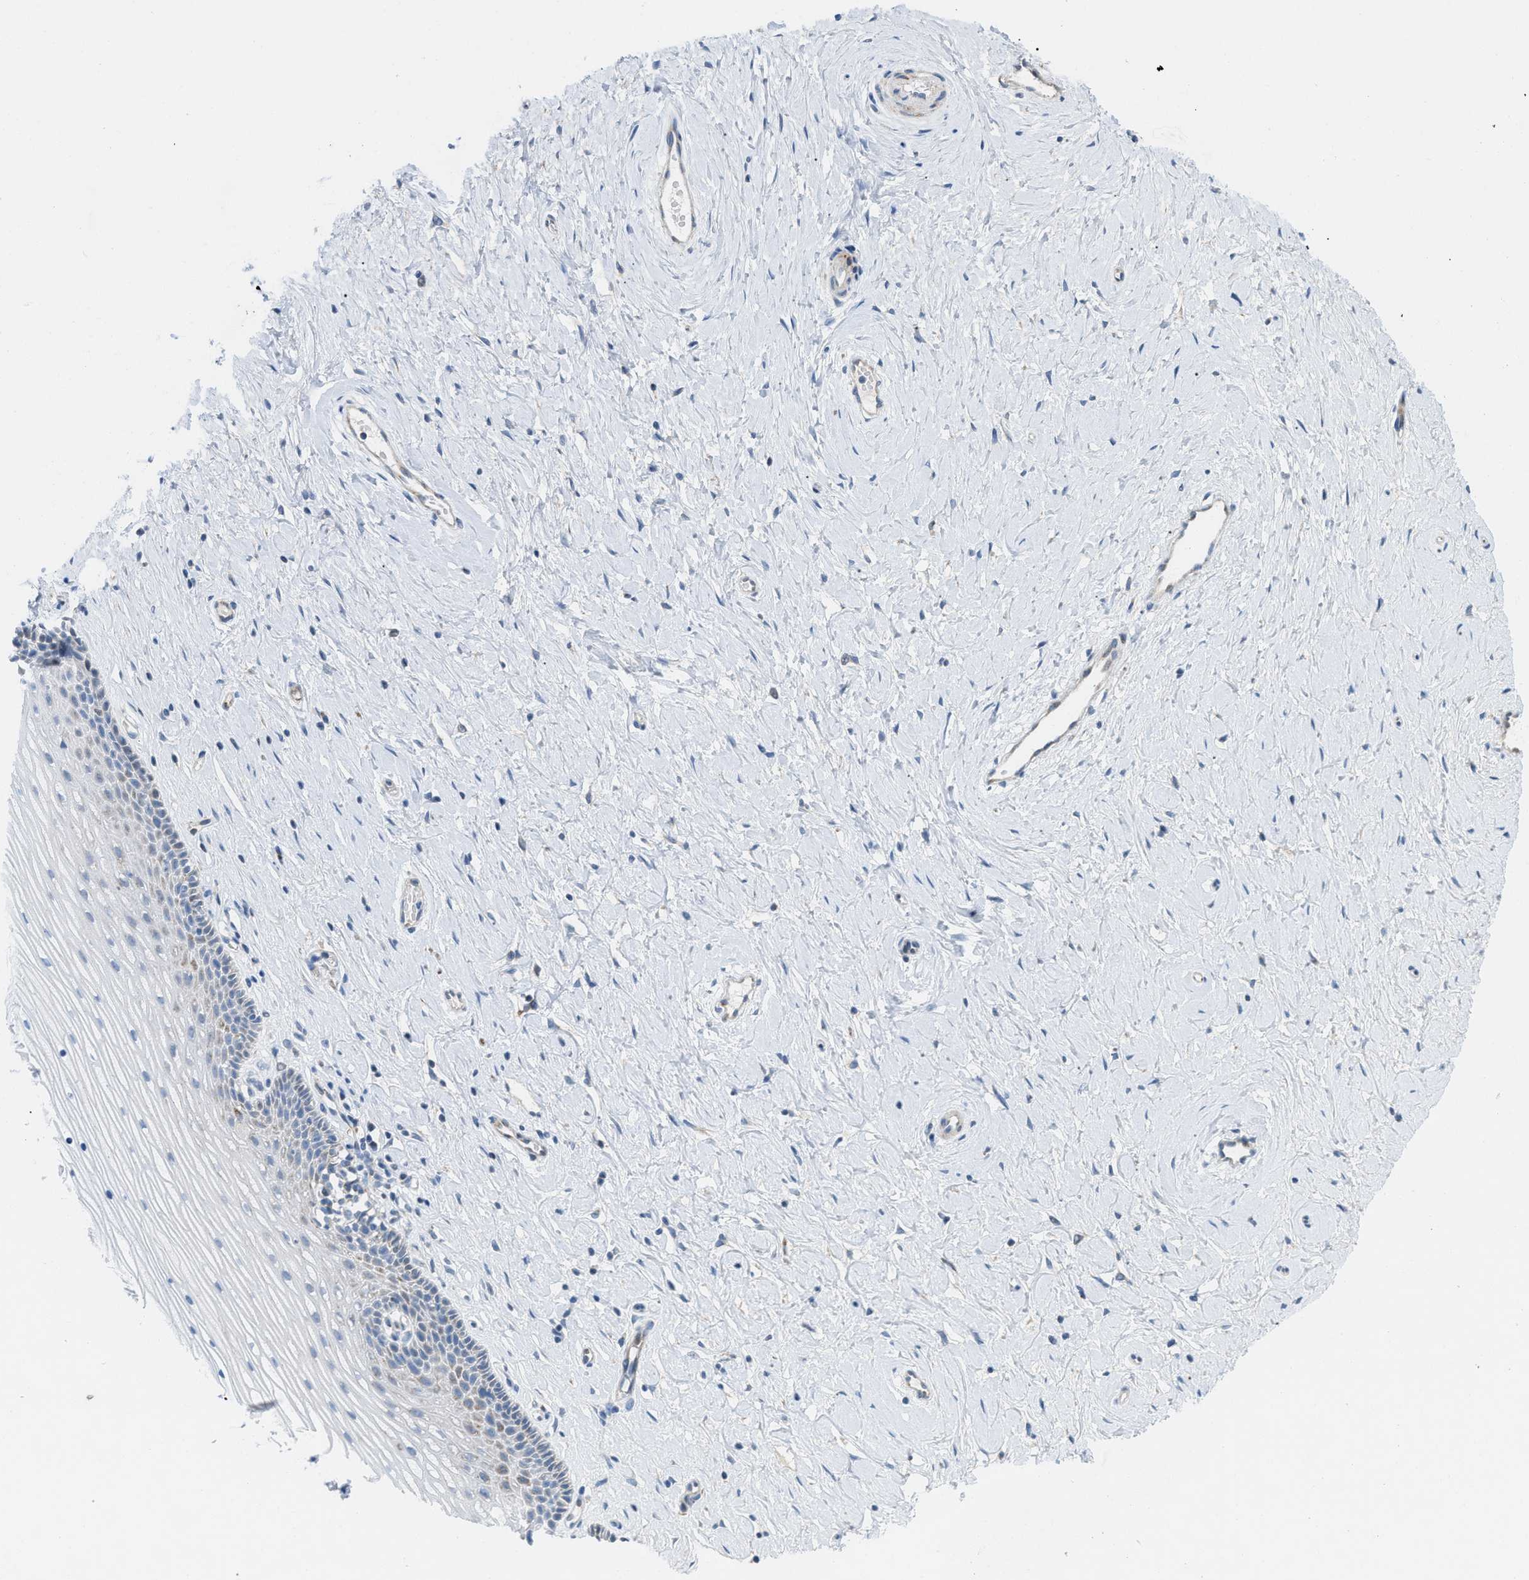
{"staining": {"intensity": "weak", "quantity": "<25%", "location": "cytoplasmic/membranous"}, "tissue": "cervix", "cell_type": "Squamous epithelial cells", "image_type": "normal", "snomed": [{"axis": "morphology", "description": "Normal tissue, NOS"}, {"axis": "topography", "description": "Cervix"}], "caption": "Immunohistochemistry (IHC) histopathology image of normal cervix: cervix stained with DAB displays no significant protein staining in squamous epithelial cells. Brightfield microscopy of immunohistochemistry (IHC) stained with DAB (3,3'-diaminobenzidine) (brown) and hematoxylin (blue), captured at high magnification.", "gene": "RBBP9", "patient": {"sex": "female", "age": 39}}